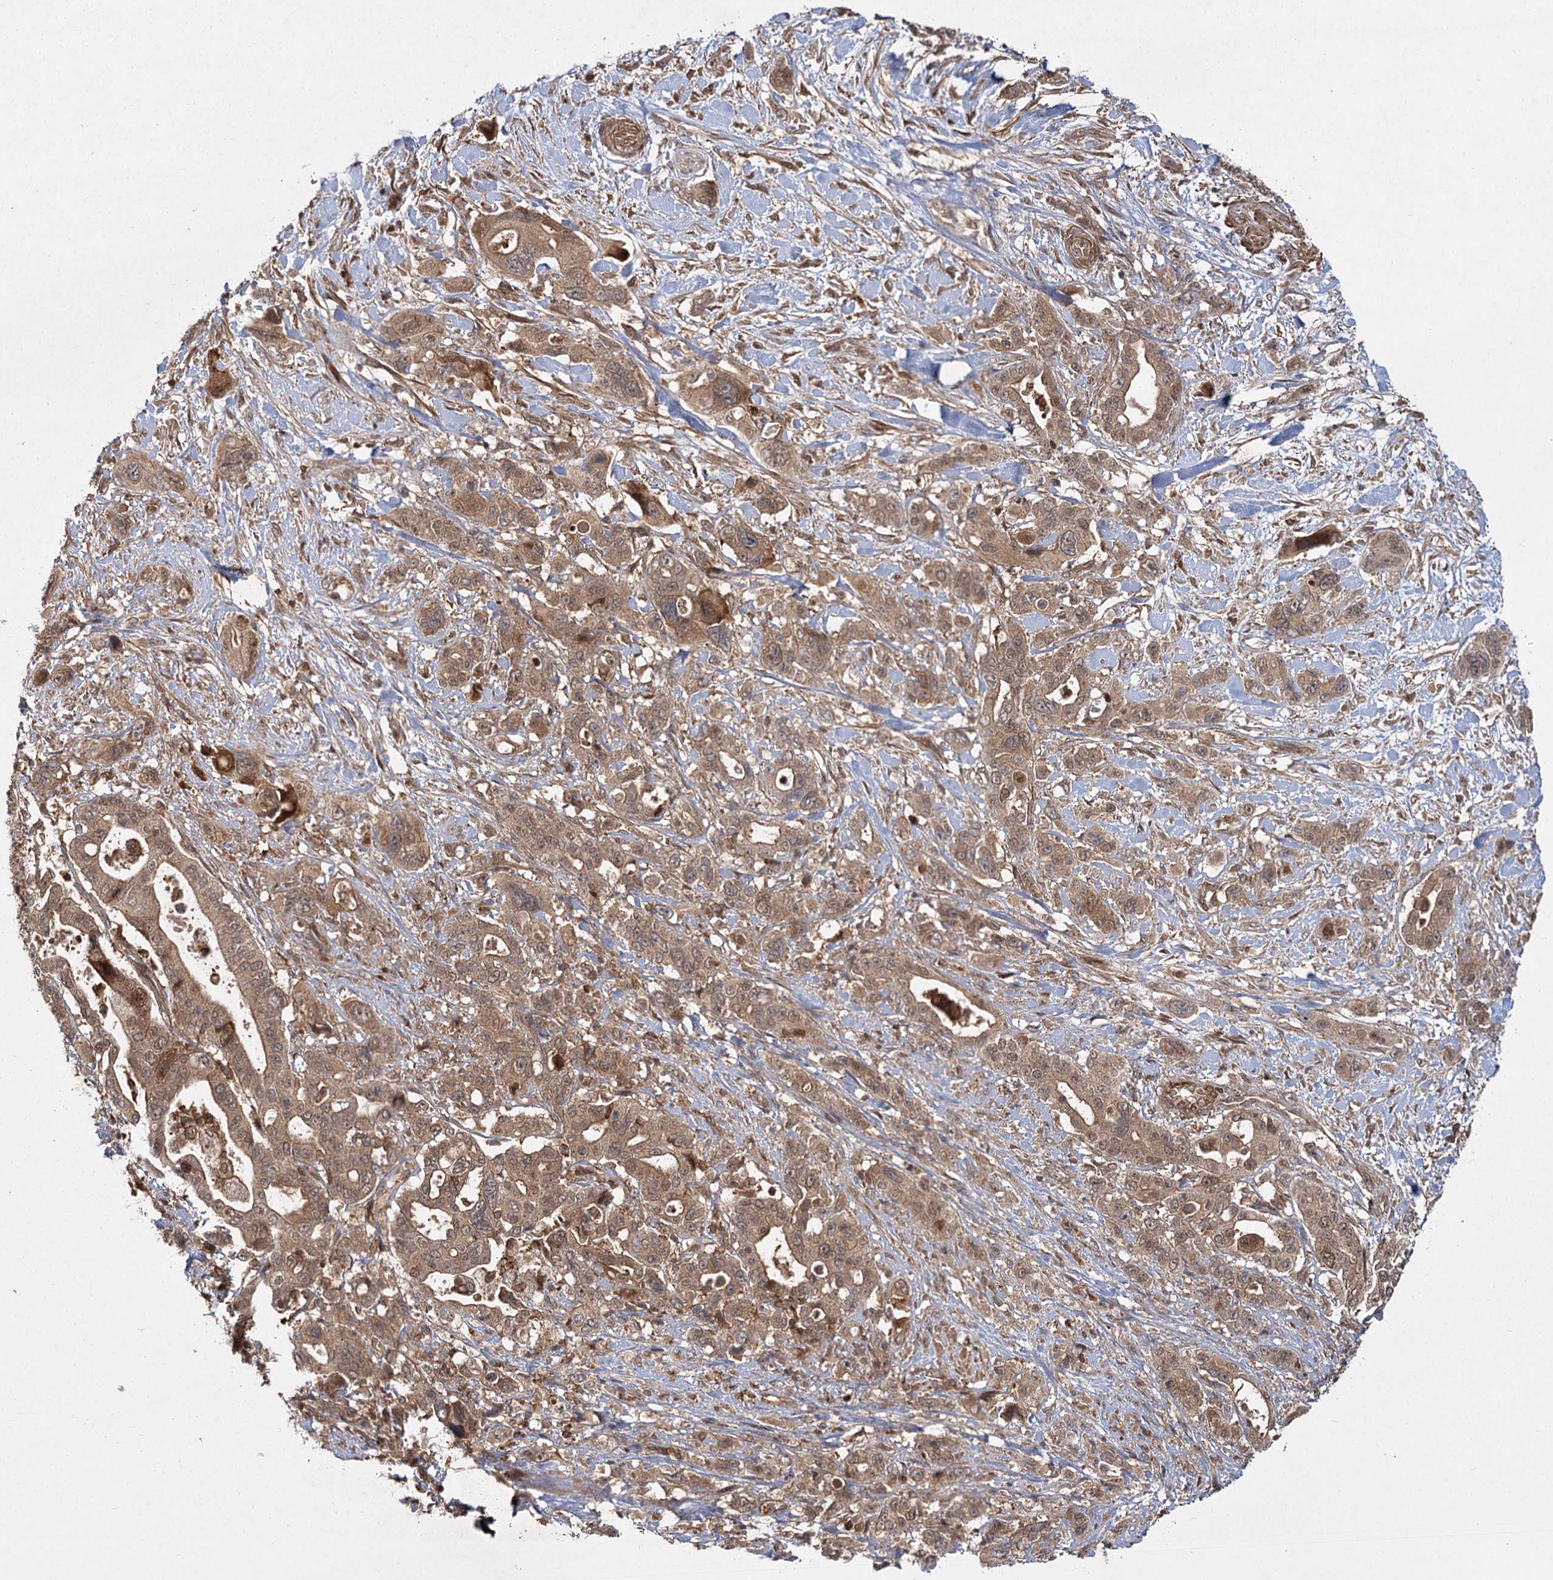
{"staining": {"intensity": "moderate", "quantity": ">75%", "location": "cytoplasmic/membranous"}, "tissue": "pancreatic cancer", "cell_type": "Tumor cells", "image_type": "cancer", "snomed": [{"axis": "morphology", "description": "Adenocarcinoma, NOS"}, {"axis": "topography", "description": "Pancreas"}], "caption": "The image reveals immunohistochemical staining of pancreatic cancer. There is moderate cytoplasmic/membranous staining is seen in approximately >75% of tumor cells.", "gene": "MDFIC", "patient": {"sex": "male", "age": 46}}